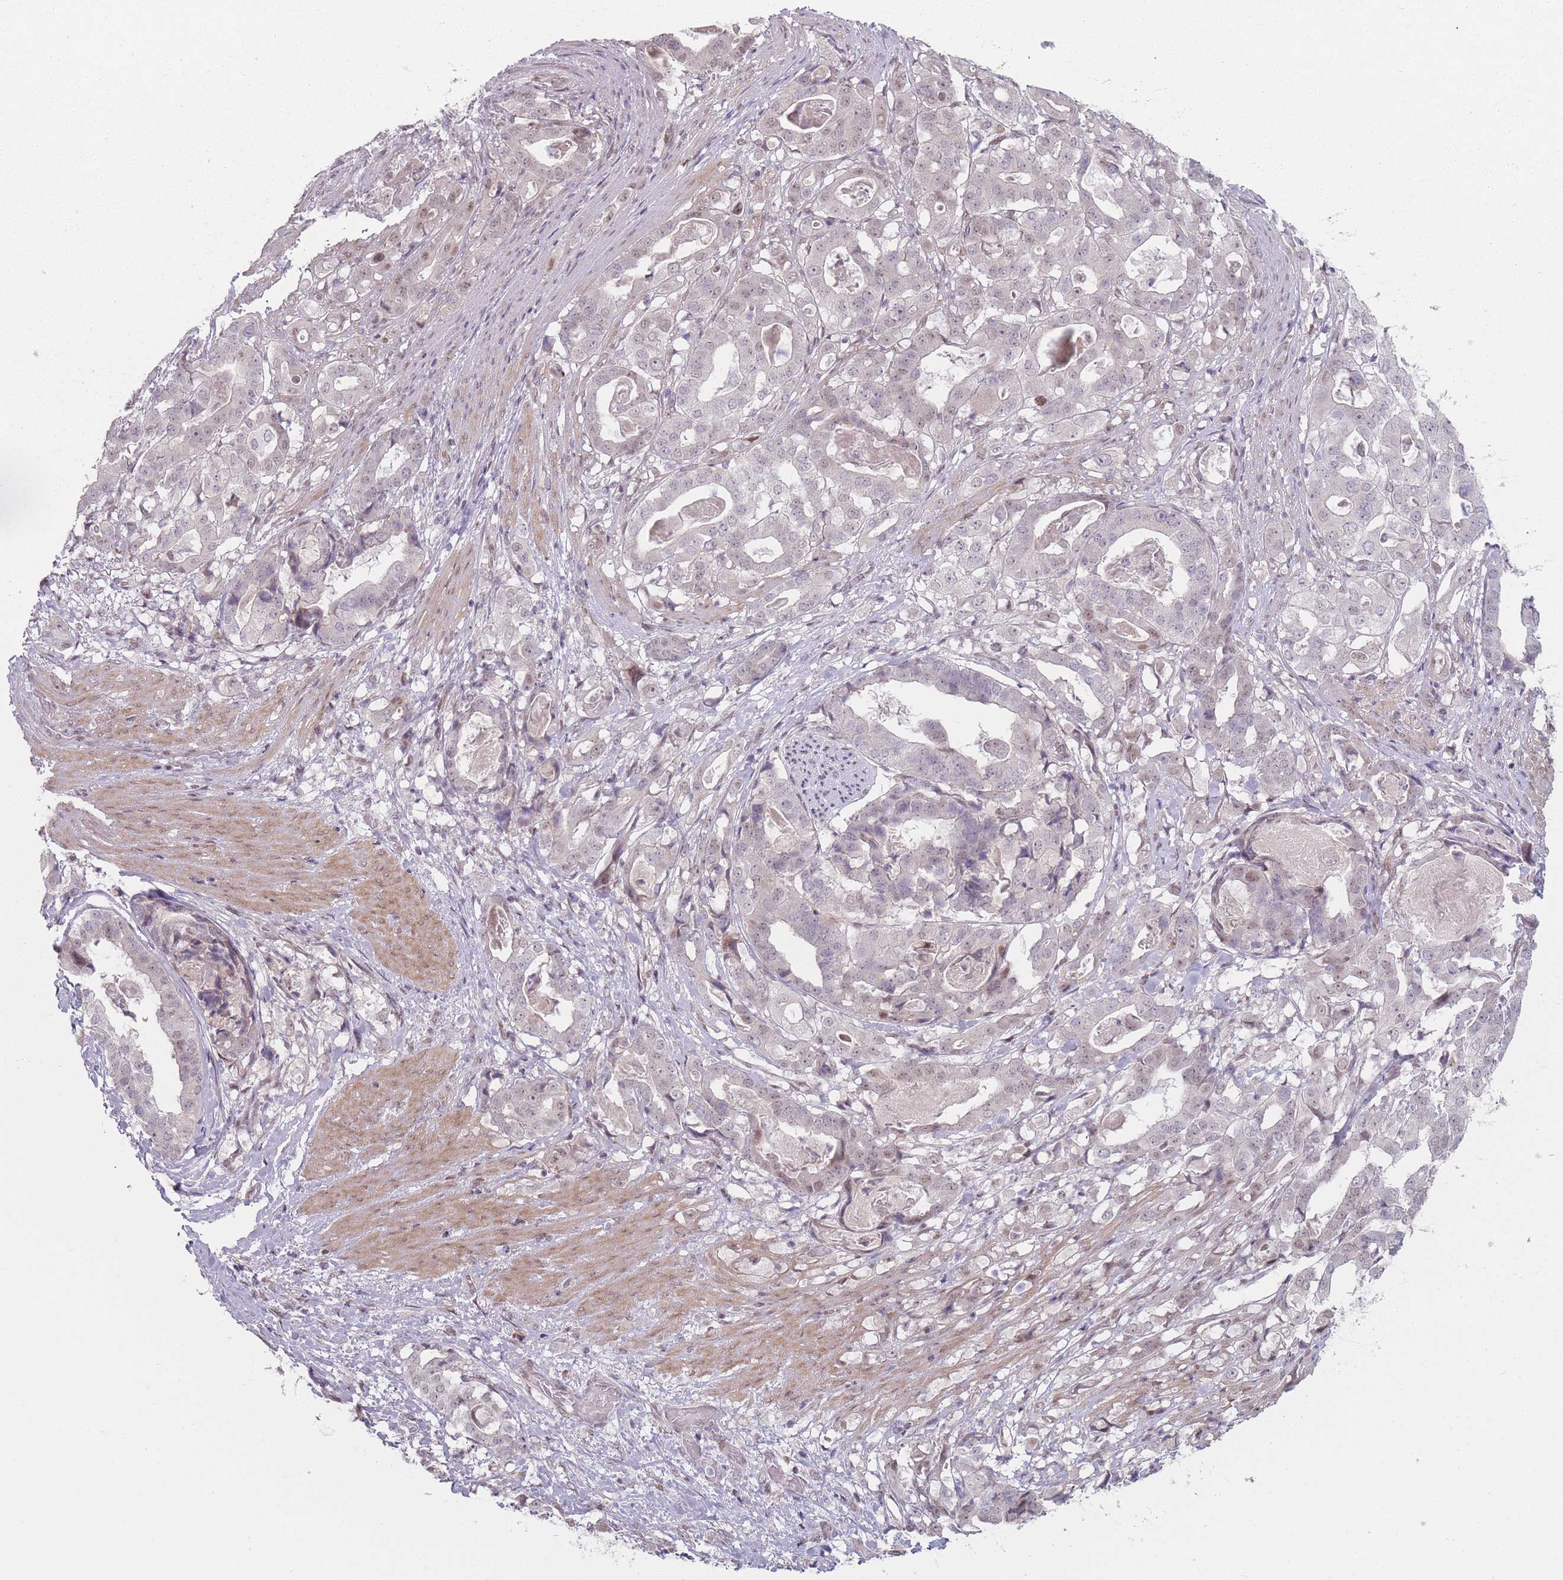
{"staining": {"intensity": "negative", "quantity": "none", "location": "none"}, "tissue": "stomach cancer", "cell_type": "Tumor cells", "image_type": "cancer", "snomed": [{"axis": "morphology", "description": "Adenocarcinoma, NOS"}, {"axis": "topography", "description": "Stomach"}], "caption": "Immunohistochemistry (IHC) photomicrograph of neoplastic tissue: human stomach cancer stained with DAB exhibits no significant protein expression in tumor cells.", "gene": "SH3BGRL2", "patient": {"sex": "male", "age": 48}}